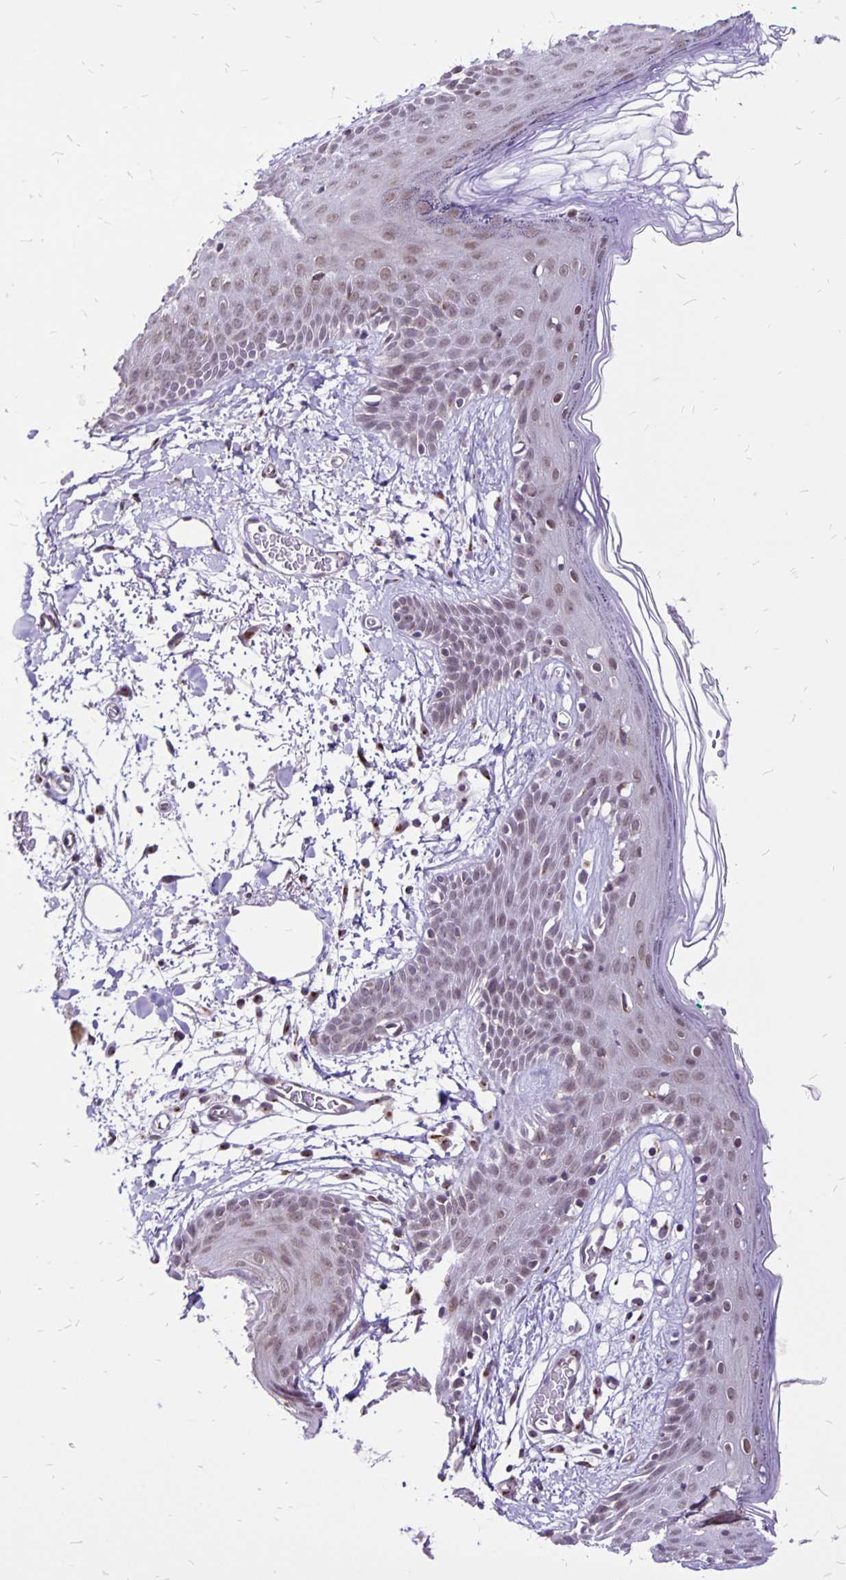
{"staining": {"intensity": "weak", "quantity": "<25%", "location": "cytoplasmic/membranous"}, "tissue": "skin", "cell_type": "Fibroblasts", "image_type": "normal", "snomed": [{"axis": "morphology", "description": "Normal tissue, NOS"}, {"axis": "topography", "description": "Skin"}], "caption": "This photomicrograph is of unremarkable skin stained with immunohistochemistry to label a protein in brown with the nuclei are counter-stained blue. There is no staining in fibroblasts. (Immunohistochemistry (ihc), brightfield microscopy, high magnification).", "gene": "GOLGA5", "patient": {"sex": "male", "age": 79}}